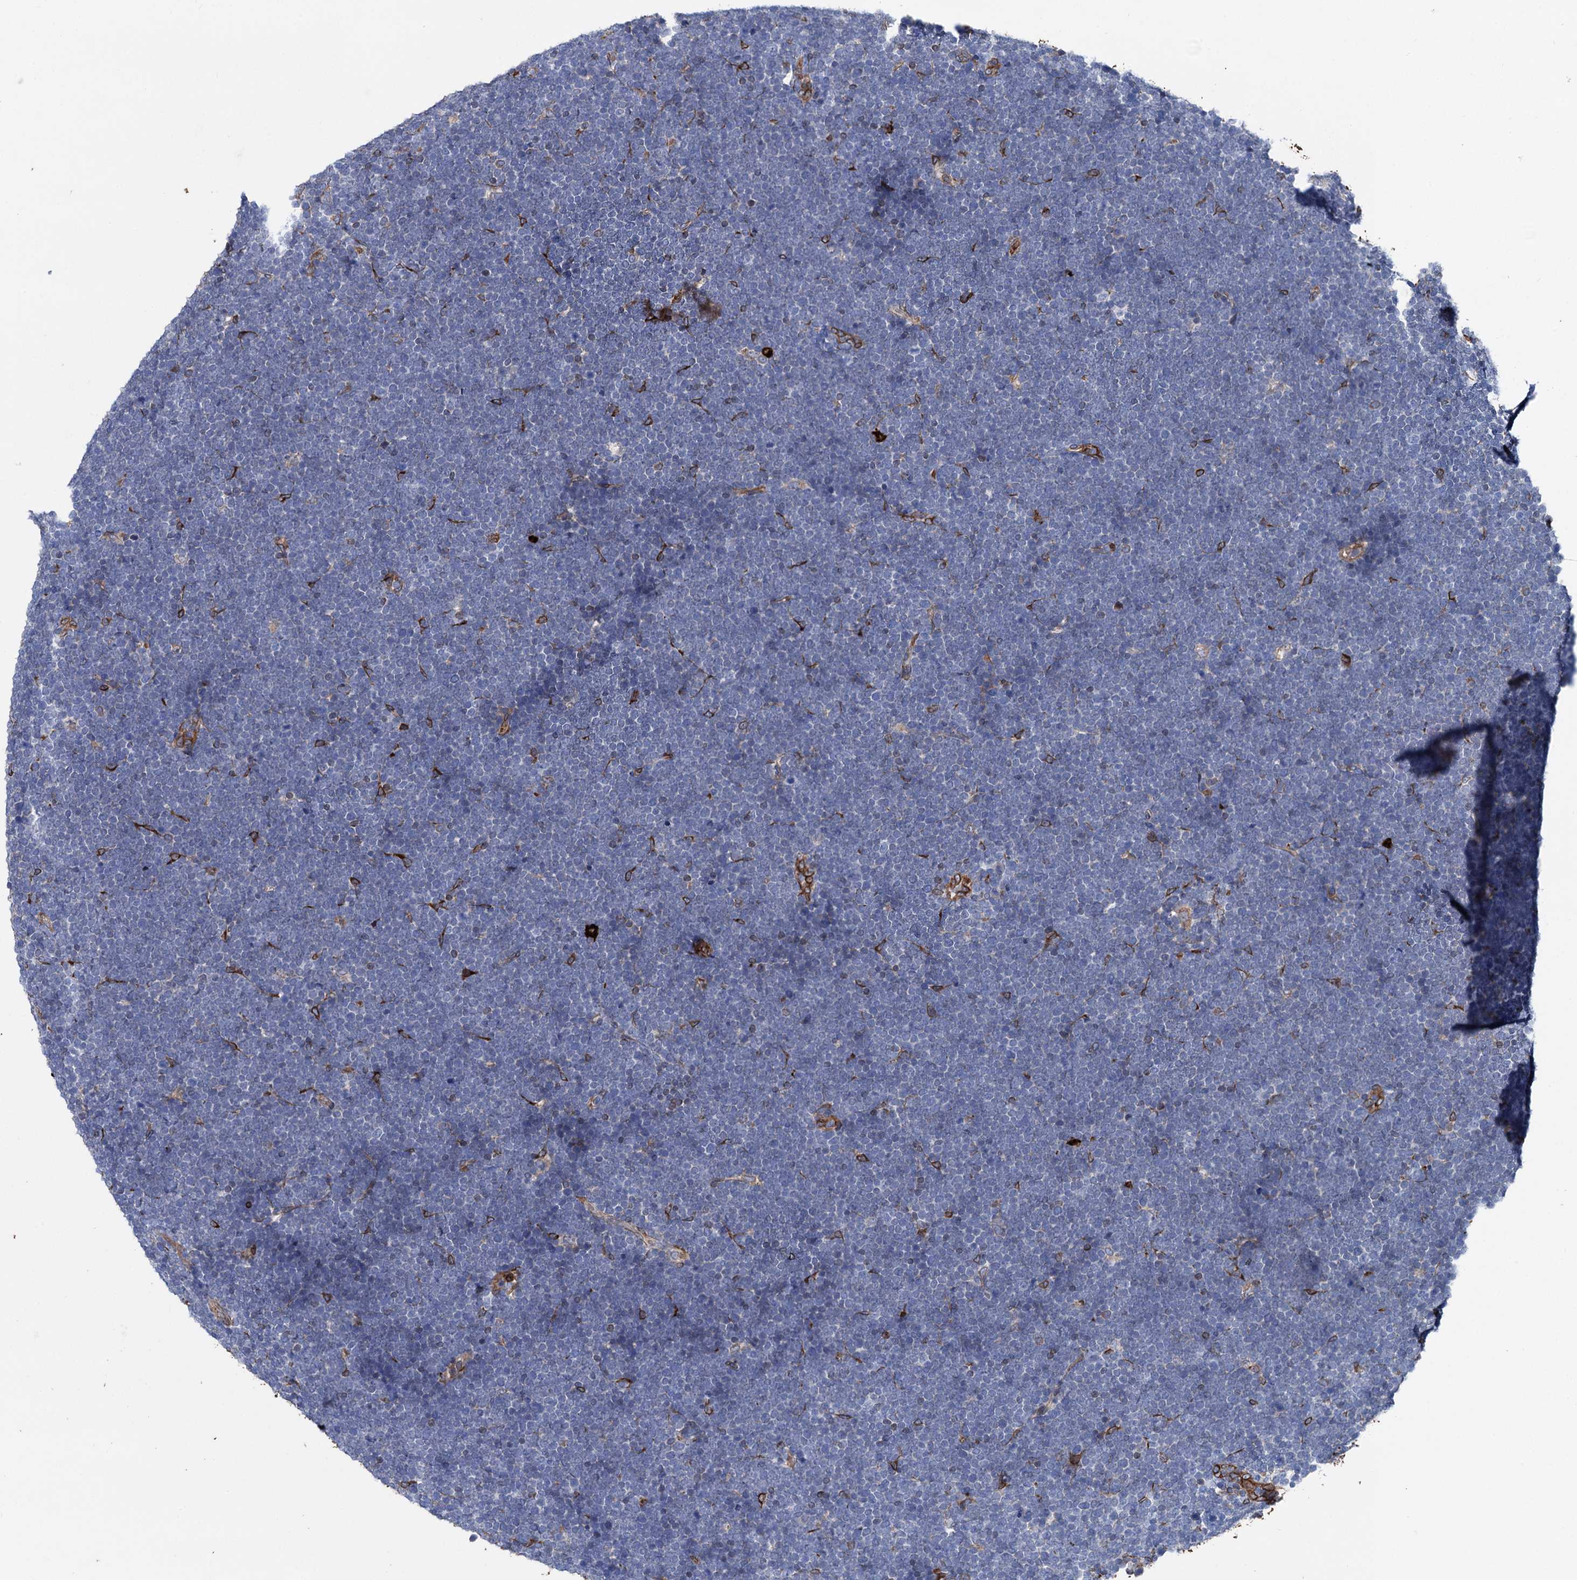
{"staining": {"intensity": "negative", "quantity": "none", "location": "none"}, "tissue": "lymphoma", "cell_type": "Tumor cells", "image_type": "cancer", "snomed": [{"axis": "morphology", "description": "Malignant lymphoma, non-Hodgkin's type, High grade"}, {"axis": "topography", "description": "Lymph node"}], "caption": "Immunohistochemistry of human high-grade malignant lymphoma, non-Hodgkin's type demonstrates no staining in tumor cells. Nuclei are stained in blue.", "gene": "STING1", "patient": {"sex": "male", "age": 13}}